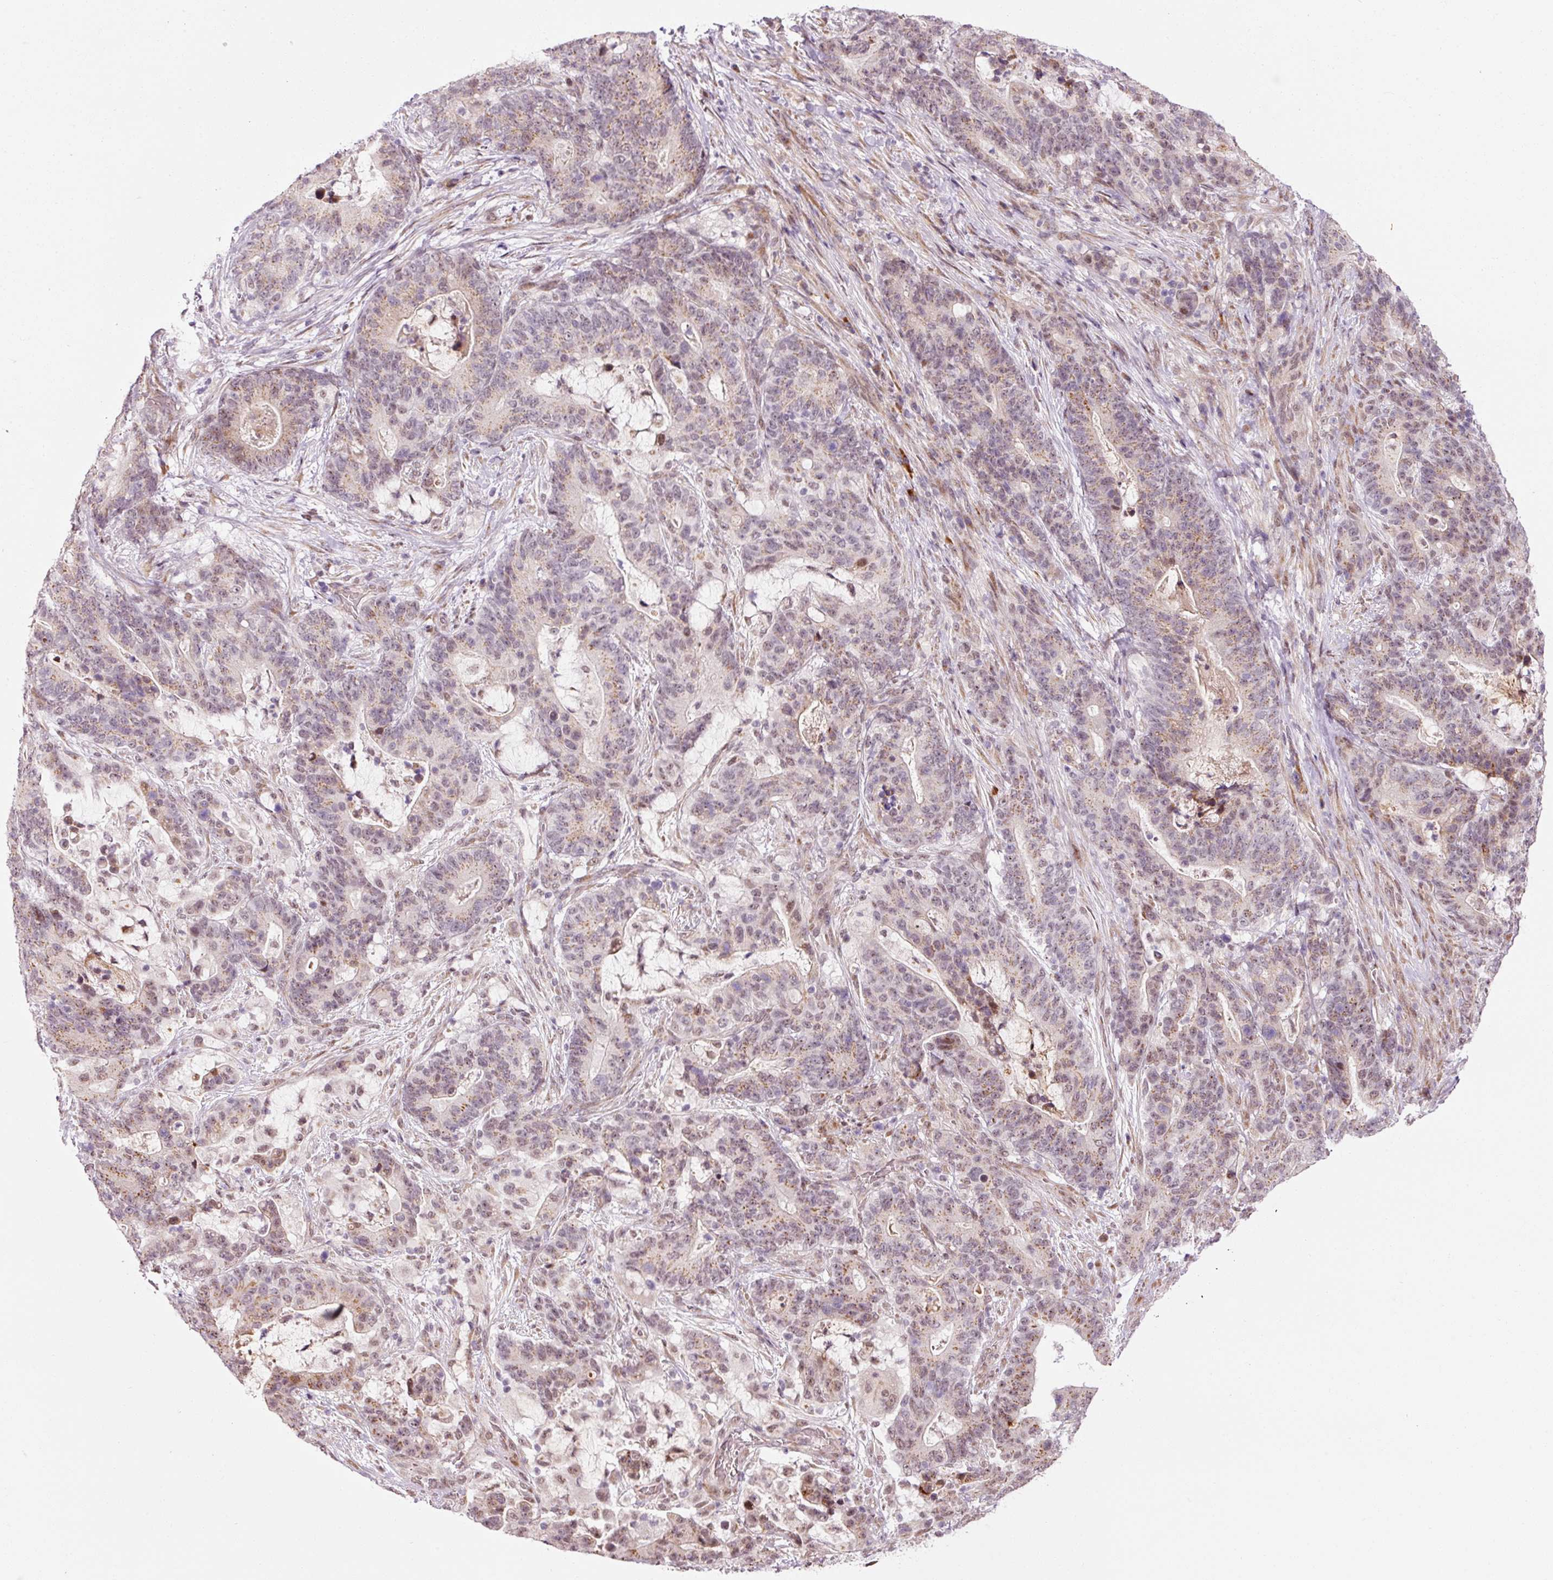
{"staining": {"intensity": "weak", "quantity": "25%-75%", "location": "cytoplasmic/membranous,nuclear"}, "tissue": "stomach cancer", "cell_type": "Tumor cells", "image_type": "cancer", "snomed": [{"axis": "morphology", "description": "Normal tissue, NOS"}, {"axis": "morphology", "description": "Adenocarcinoma, NOS"}, {"axis": "topography", "description": "Stomach"}], "caption": "Brown immunohistochemical staining in stomach cancer (adenocarcinoma) demonstrates weak cytoplasmic/membranous and nuclear staining in about 25%-75% of tumor cells. (brown staining indicates protein expression, while blue staining denotes nuclei).", "gene": "ANKRD20A1", "patient": {"sex": "female", "age": 64}}